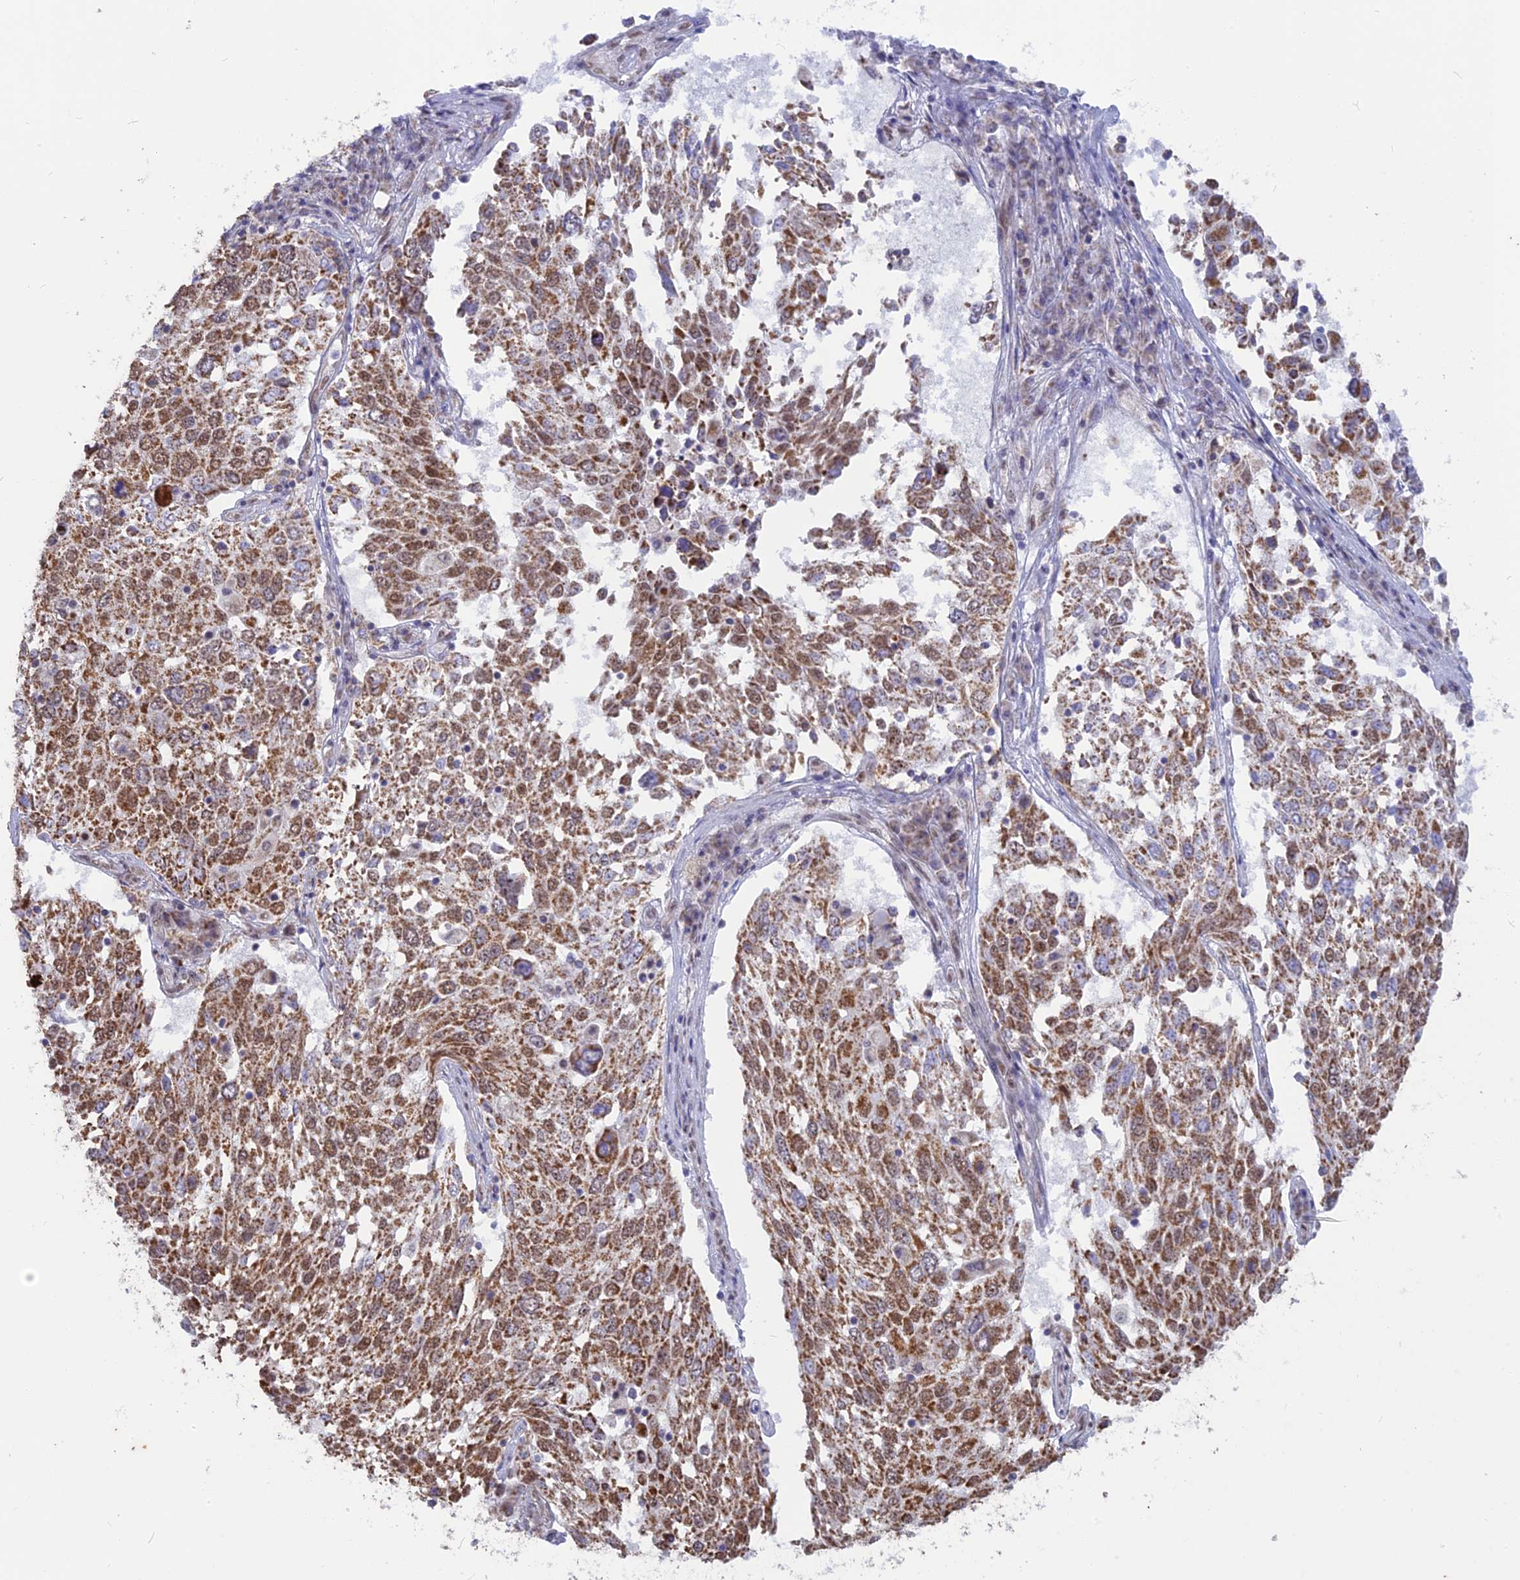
{"staining": {"intensity": "moderate", "quantity": ">75%", "location": "cytoplasmic/membranous"}, "tissue": "lung cancer", "cell_type": "Tumor cells", "image_type": "cancer", "snomed": [{"axis": "morphology", "description": "Squamous cell carcinoma, NOS"}, {"axis": "topography", "description": "Lung"}], "caption": "The immunohistochemical stain labels moderate cytoplasmic/membranous positivity in tumor cells of squamous cell carcinoma (lung) tissue.", "gene": "ARHGAP40", "patient": {"sex": "male", "age": 65}}